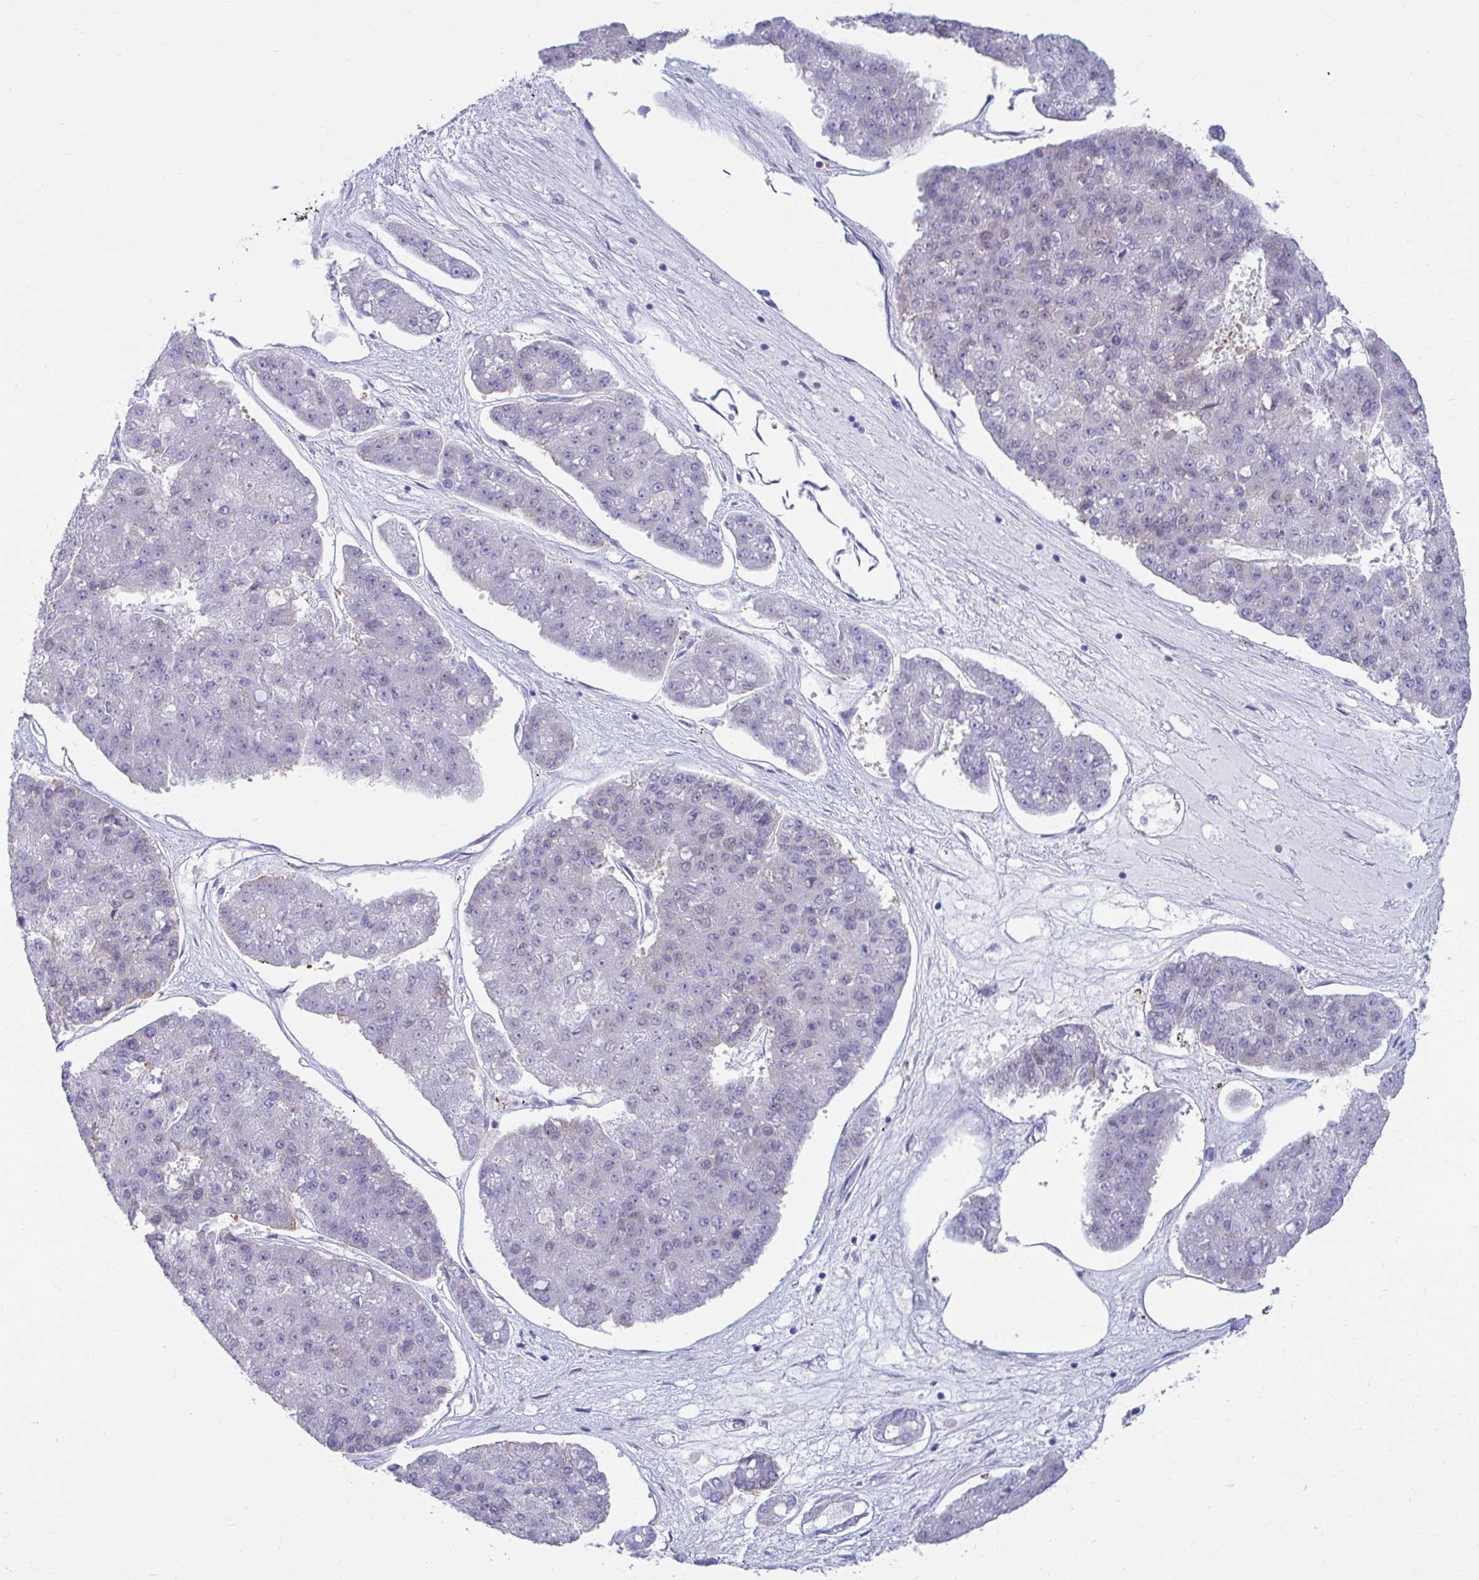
{"staining": {"intensity": "negative", "quantity": "none", "location": "none"}, "tissue": "pancreatic cancer", "cell_type": "Tumor cells", "image_type": "cancer", "snomed": [{"axis": "morphology", "description": "Adenocarcinoma, NOS"}, {"axis": "topography", "description": "Pancreas"}], "caption": "This is an immunohistochemistry (IHC) micrograph of pancreatic cancer. There is no expression in tumor cells.", "gene": "CSE1L", "patient": {"sex": "male", "age": 50}}